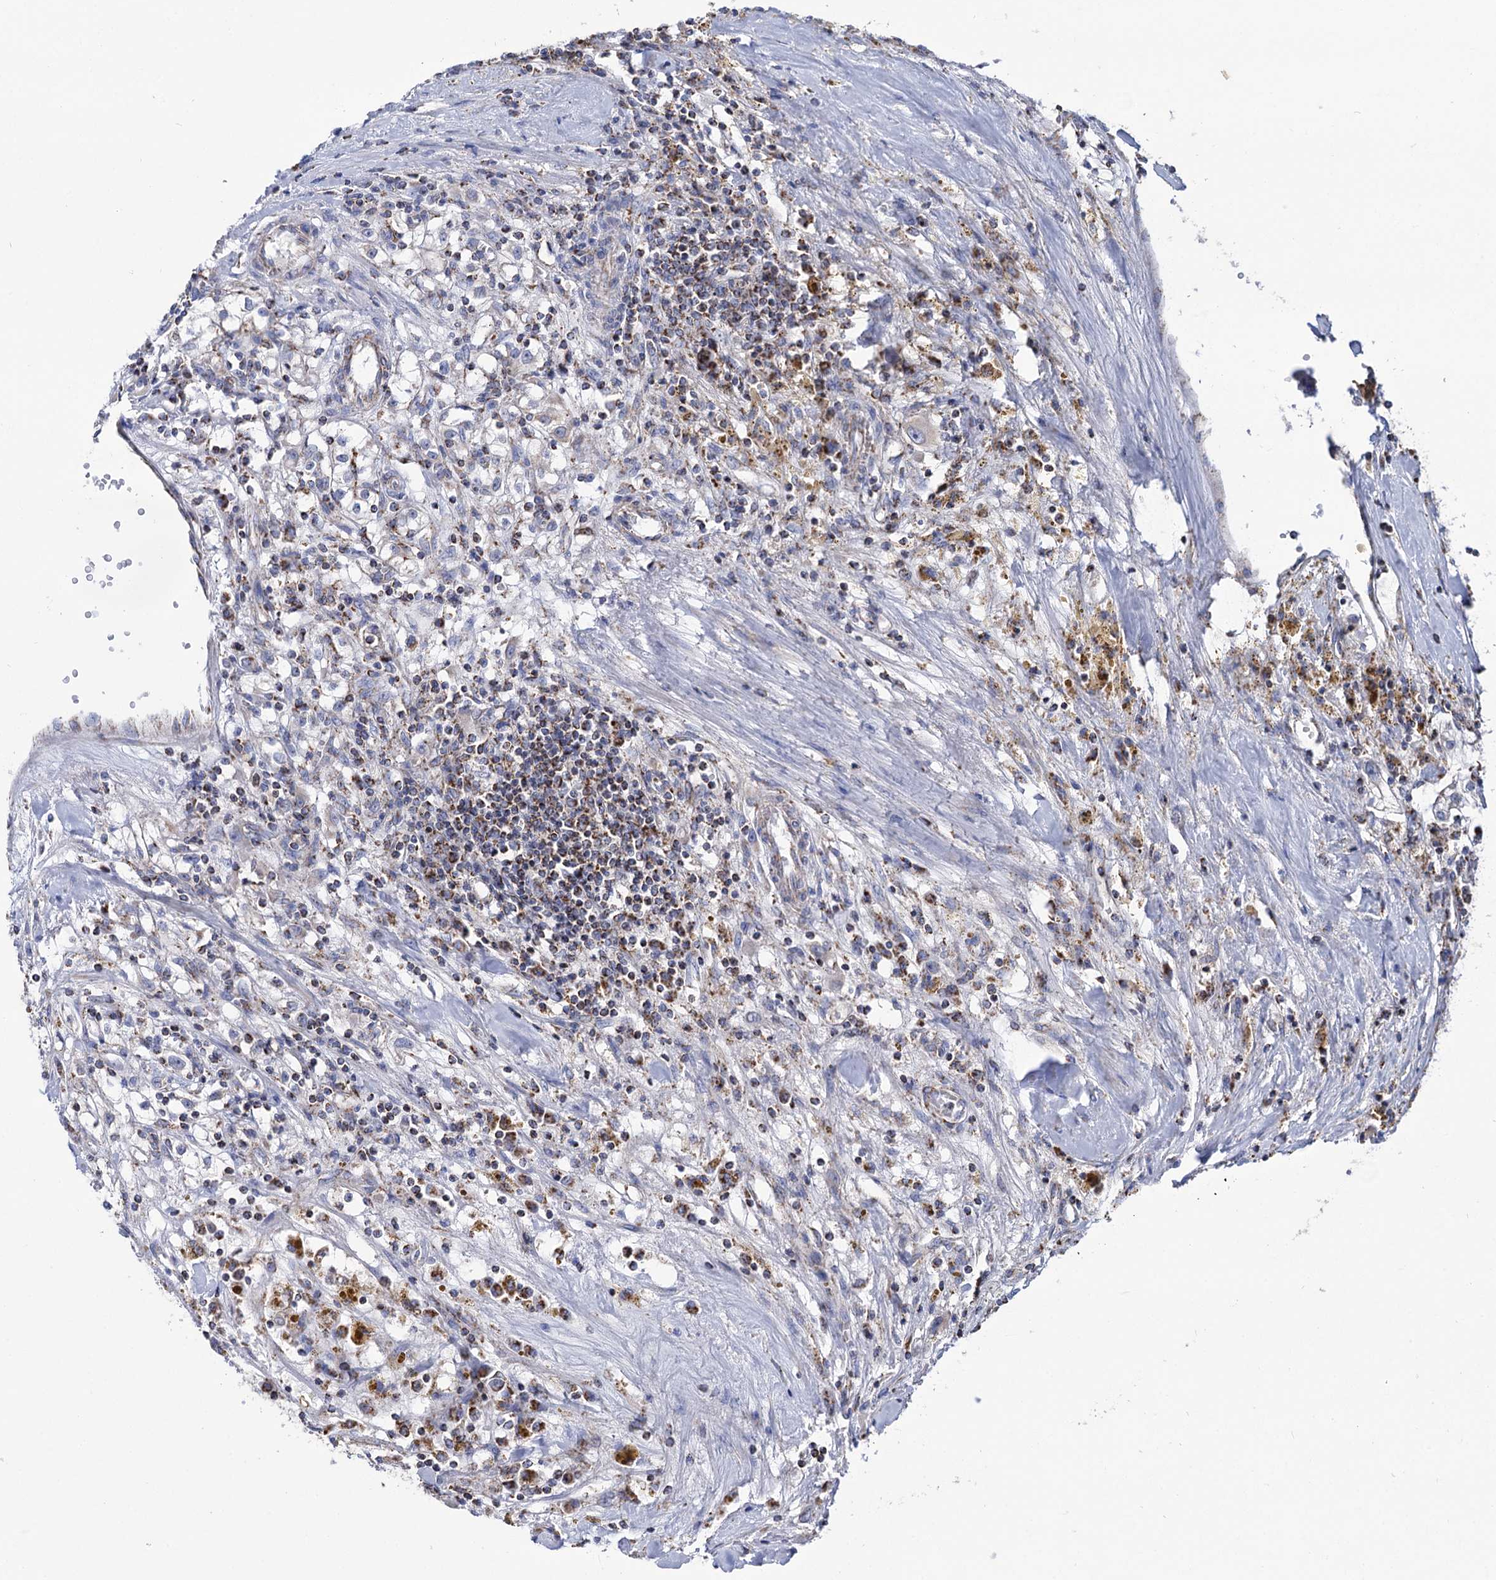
{"staining": {"intensity": "negative", "quantity": "none", "location": "none"}, "tissue": "renal cancer", "cell_type": "Tumor cells", "image_type": "cancer", "snomed": [{"axis": "morphology", "description": "Adenocarcinoma, NOS"}, {"axis": "topography", "description": "Kidney"}], "caption": "Renal cancer was stained to show a protein in brown. There is no significant positivity in tumor cells.", "gene": "ABHD10", "patient": {"sex": "male", "age": 56}}